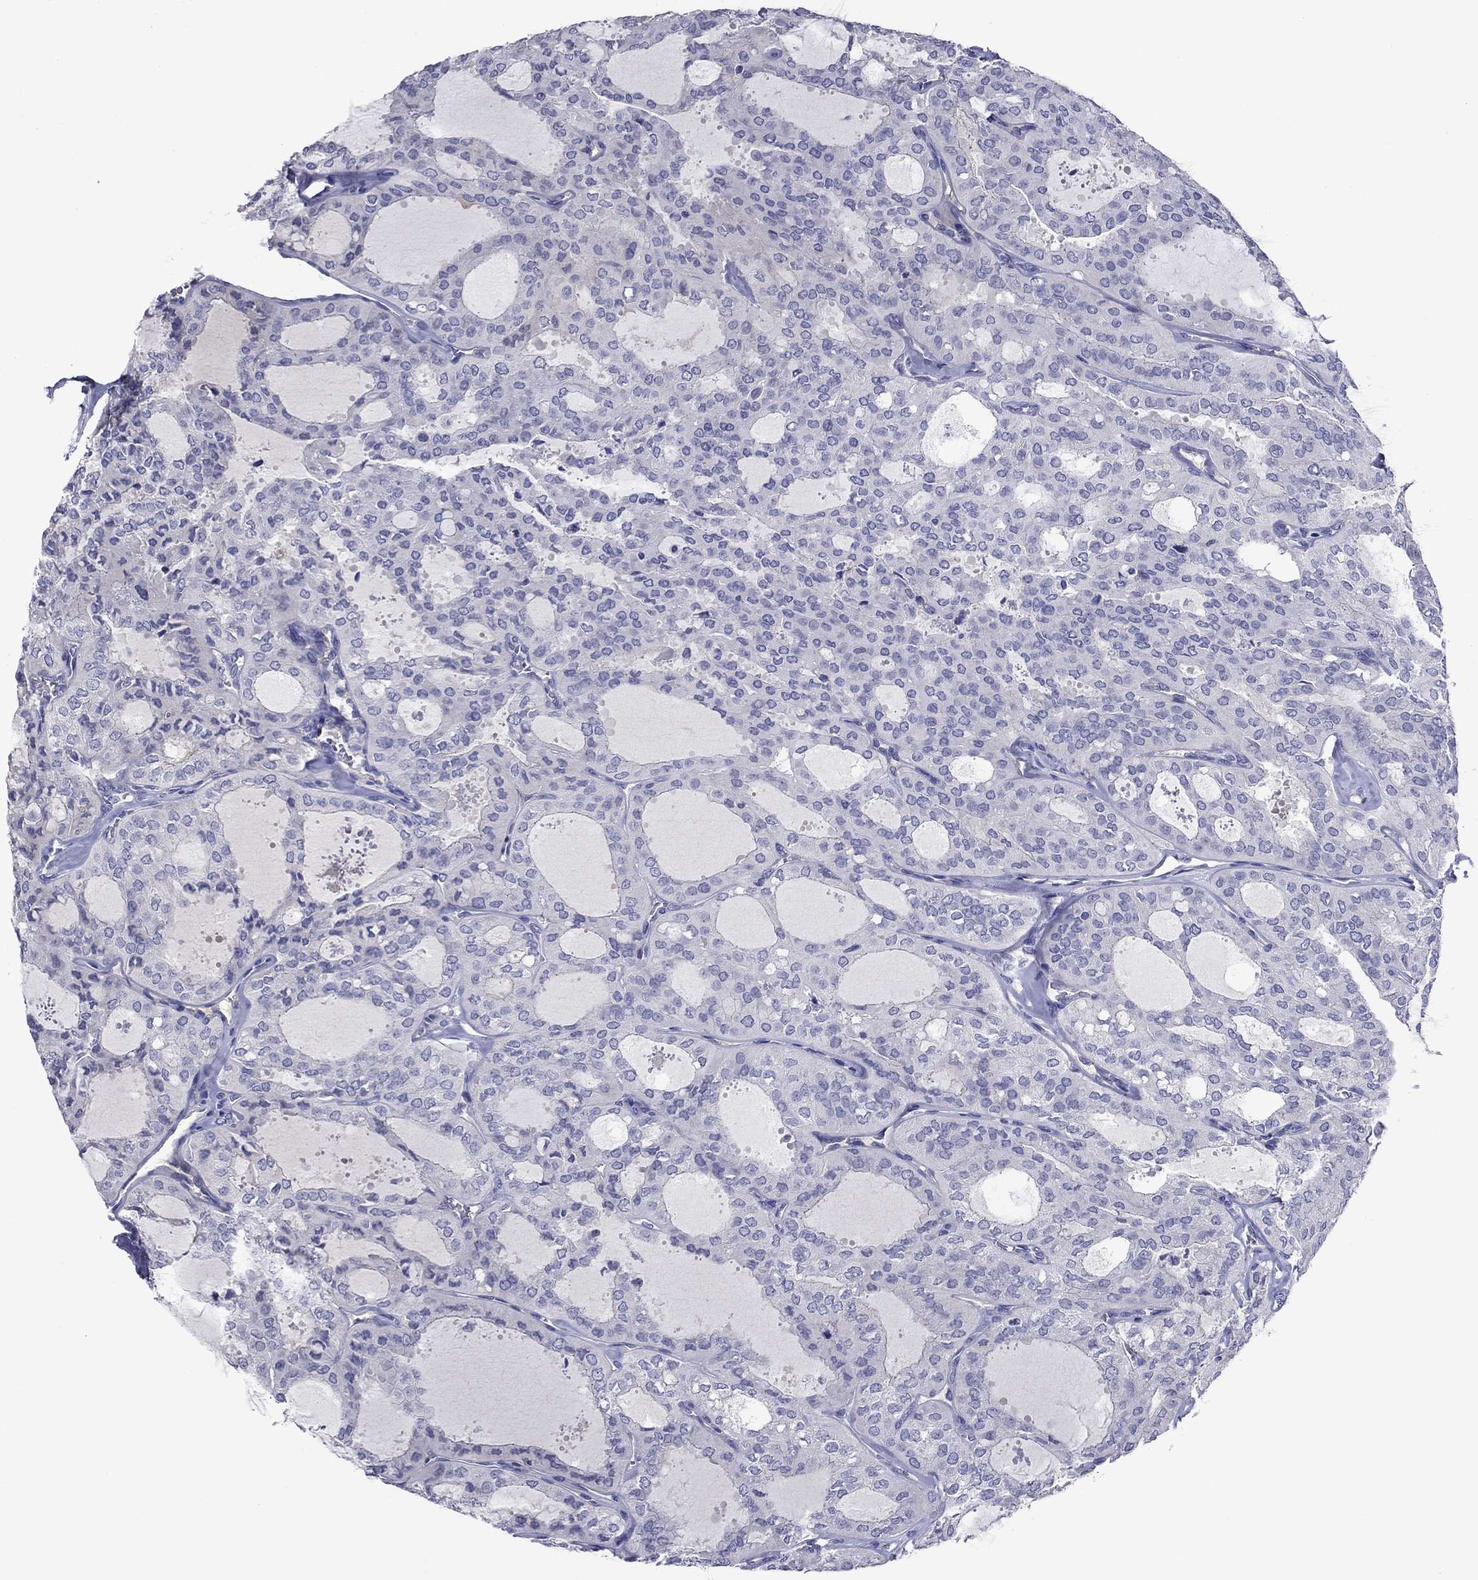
{"staining": {"intensity": "negative", "quantity": "none", "location": "none"}, "tissue": "thyroid cancer", "cell_type": "Tumor cells", "image_type": "cancer", "snomed": [{"axis": "morphology", "description": "Follicular adenoma carcinoma, NOS"}, {"axis": "topography", "description": "Thyroid gland"}], "caption": "Tumor cells show no significant protein staining in follicular adenoma carcinoma (thyroid).", "gene": "CNDP1", "patient": {"sex": "male", "age": 75}}